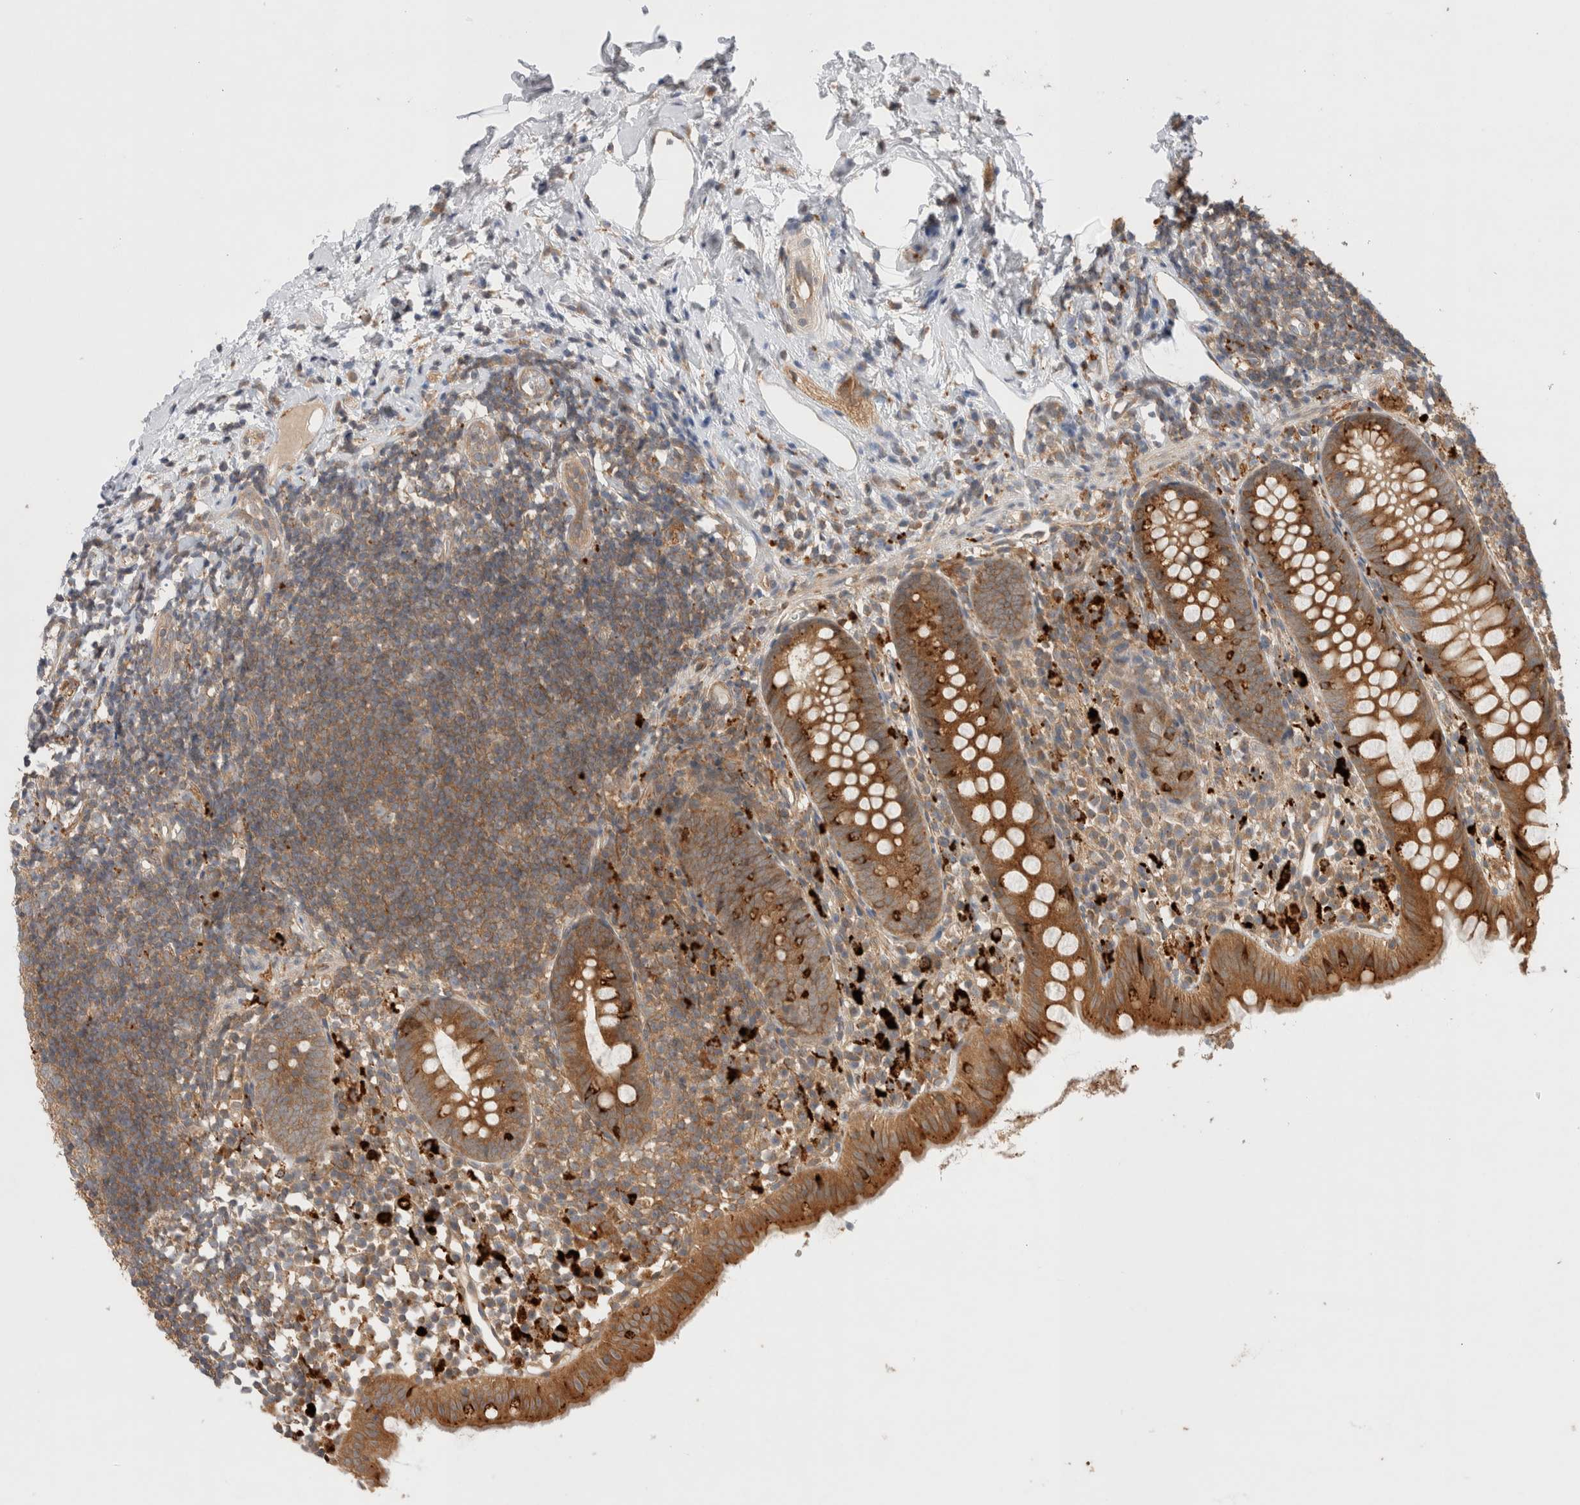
{"staining": {"intensity": "moderate", "quantity": ">75%", "location": "cytoplasmic/membranous"}, "tissue": "appendix", "cell_type": "Glandular cells", "image_type": "normal", "snomed": [{"axis": "morphology", "description": "Normal tissue, NOS"}, {"axis": "topography", "description": "Appendix"}], "caption": "Appendix was stained to show a protein in brown. There is medium levels of moderate cytoplasmic/membranous expression in approximately >75% of glandular cells. Immunohistochemistry (ihc) stains the protein of interest in brown and the nuclei are stained blue.", "gene": "VPS28", "patient": {"sex": "female", "age": 20}}